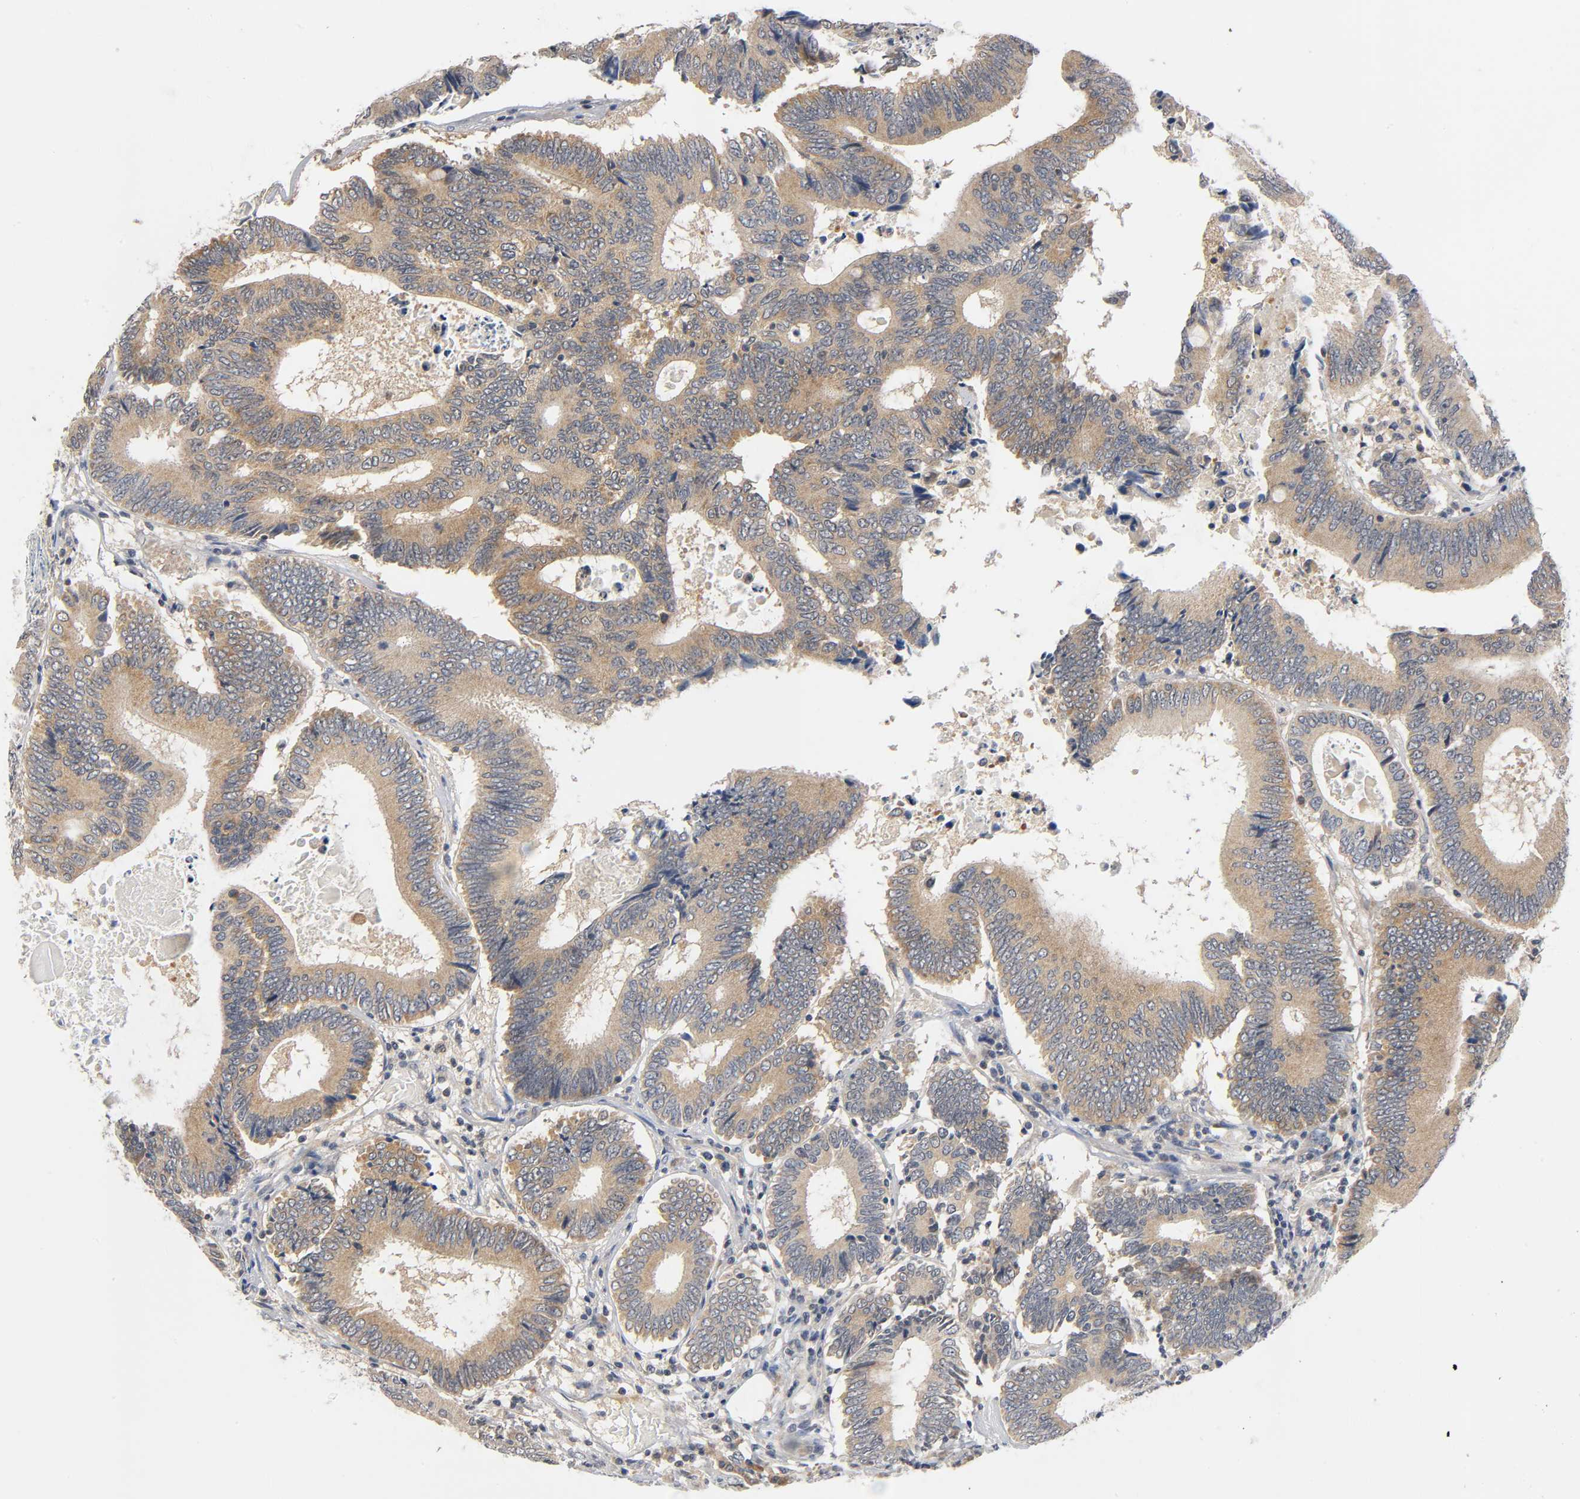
{"staining": {"intensity": "moderate", "quantity": ">75%", "location": "cytoplasmic/membranous"}, "tissue": "colorectal cancer", "cell_type": "Tumor cells", "image_type": "cancer", "snomed": [{"axis": "morphology", "description": "Adenocarcinoma, NOS"}, {"axis": "topography", "description": "Colon"}], "caption": "Immunohistochemistry (IHC) histopathology image of neoplastic tissue: adenocarcinoma (colorectal) stained using immunohistochemistry (IHC) reveals medium levels of moderate protein expression localized specifically in the cytoplasmic/membranous of tumor cells, appearing as a cytoplasmic/membranous brown color.", "gene": "MAPK8", "patient": {"sex": "female", "age": 78}}